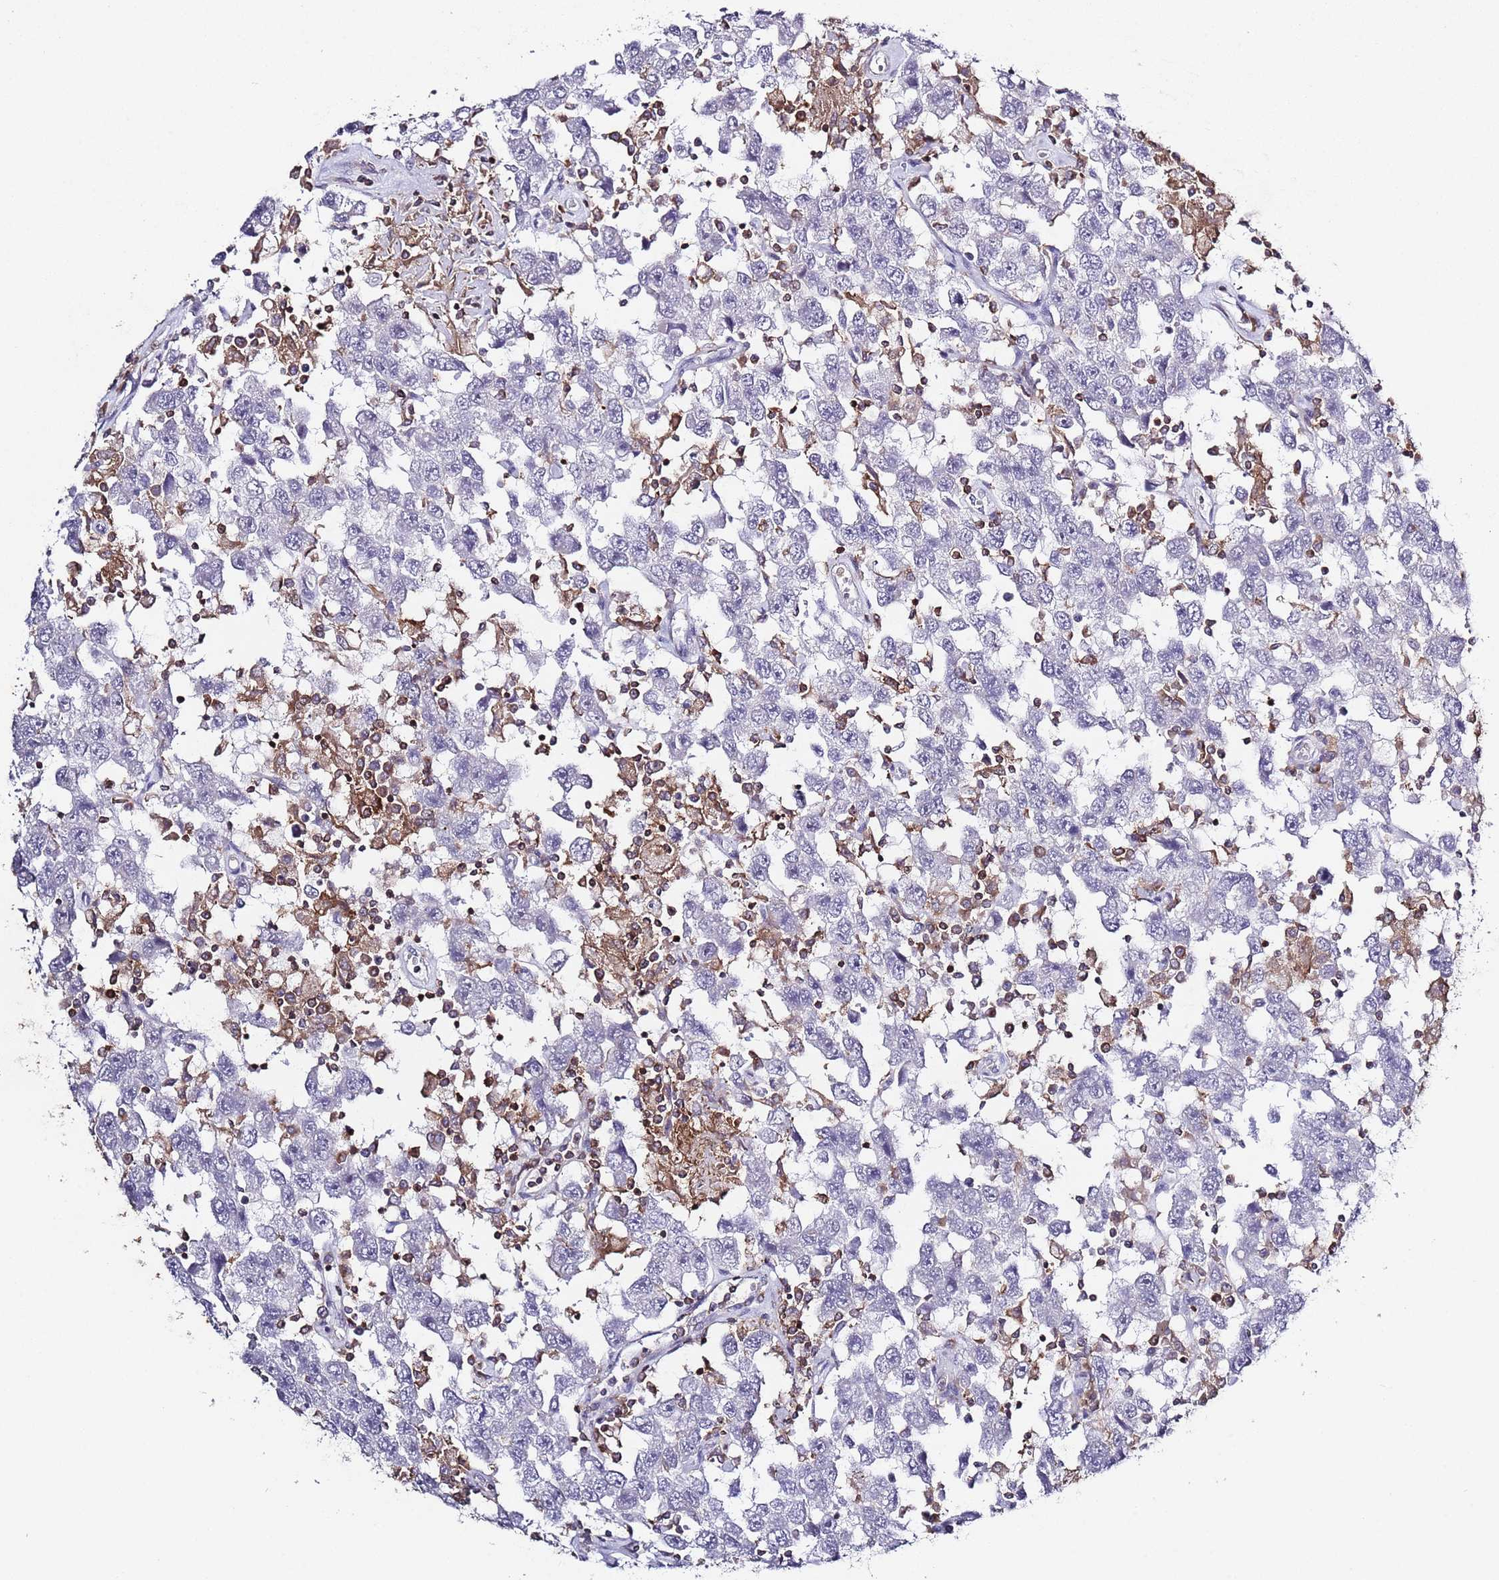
{"staining": {"intensity": "negative", "quantity": "none", "location": "none"}, "tissue": "testis cancer", "cell_type": "Tumor cells", "image_type": "cancer", "snomed": [{"axis": "morphology", "description": "Seminoma, NOS"}, {"axis": "topography", "description": "Testis"}], "caption": "IHC image of human seminoma (testis) stained for a protein (brown), which displays no staining in tumor cells. The staining was performed using DAB to visualize the protein expression in brown, while the nuclei were stained in blue with hematoxylin (Magnification: 20x).", "gene": "LPXN", "patient": {"sex": "male", "age": 41}}